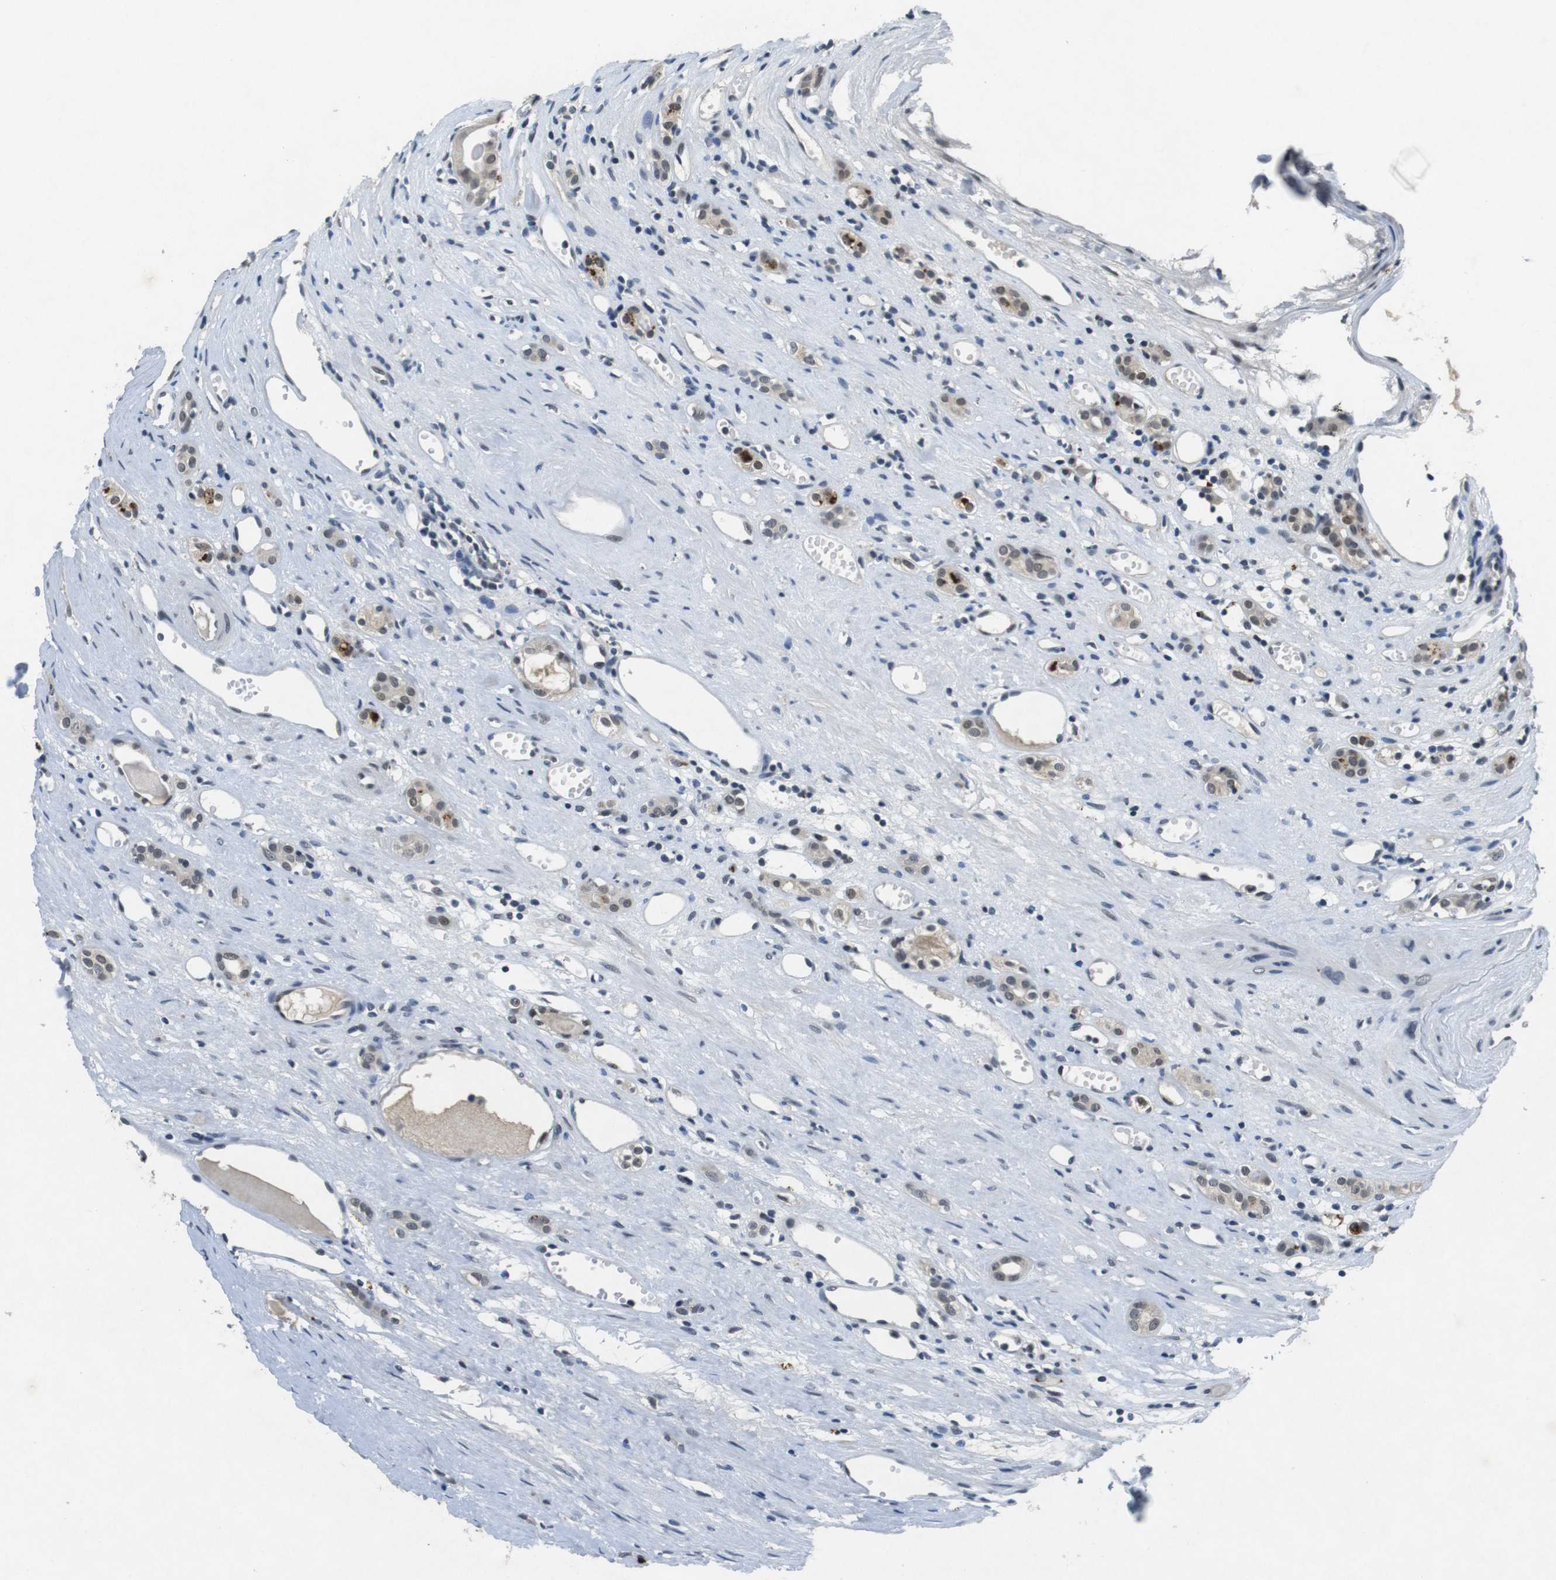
{"staining": {"intensity": "weak", "quantity": "25%-75%", "location": "nuclear"}, "tissue": "renal cancer", "cell_type": "Tumor cells", "image_type": "cancer", "snomed": [{"axis": "morphology", "description": "Adenocarcinoma, NOS"}, {"axis": "topography", "description": "Kidney"}], "caption": "Protein staining of renal cancer tissue shows weak nuclear positivity in about 25%-75% of tumor cells. The staining was performed using DAB, with brown indicating positive protein expression. Nuclei are stained blue with hematoxylin.", "gene": "USP7", "patient": {"sex": "male", "age": 56}}